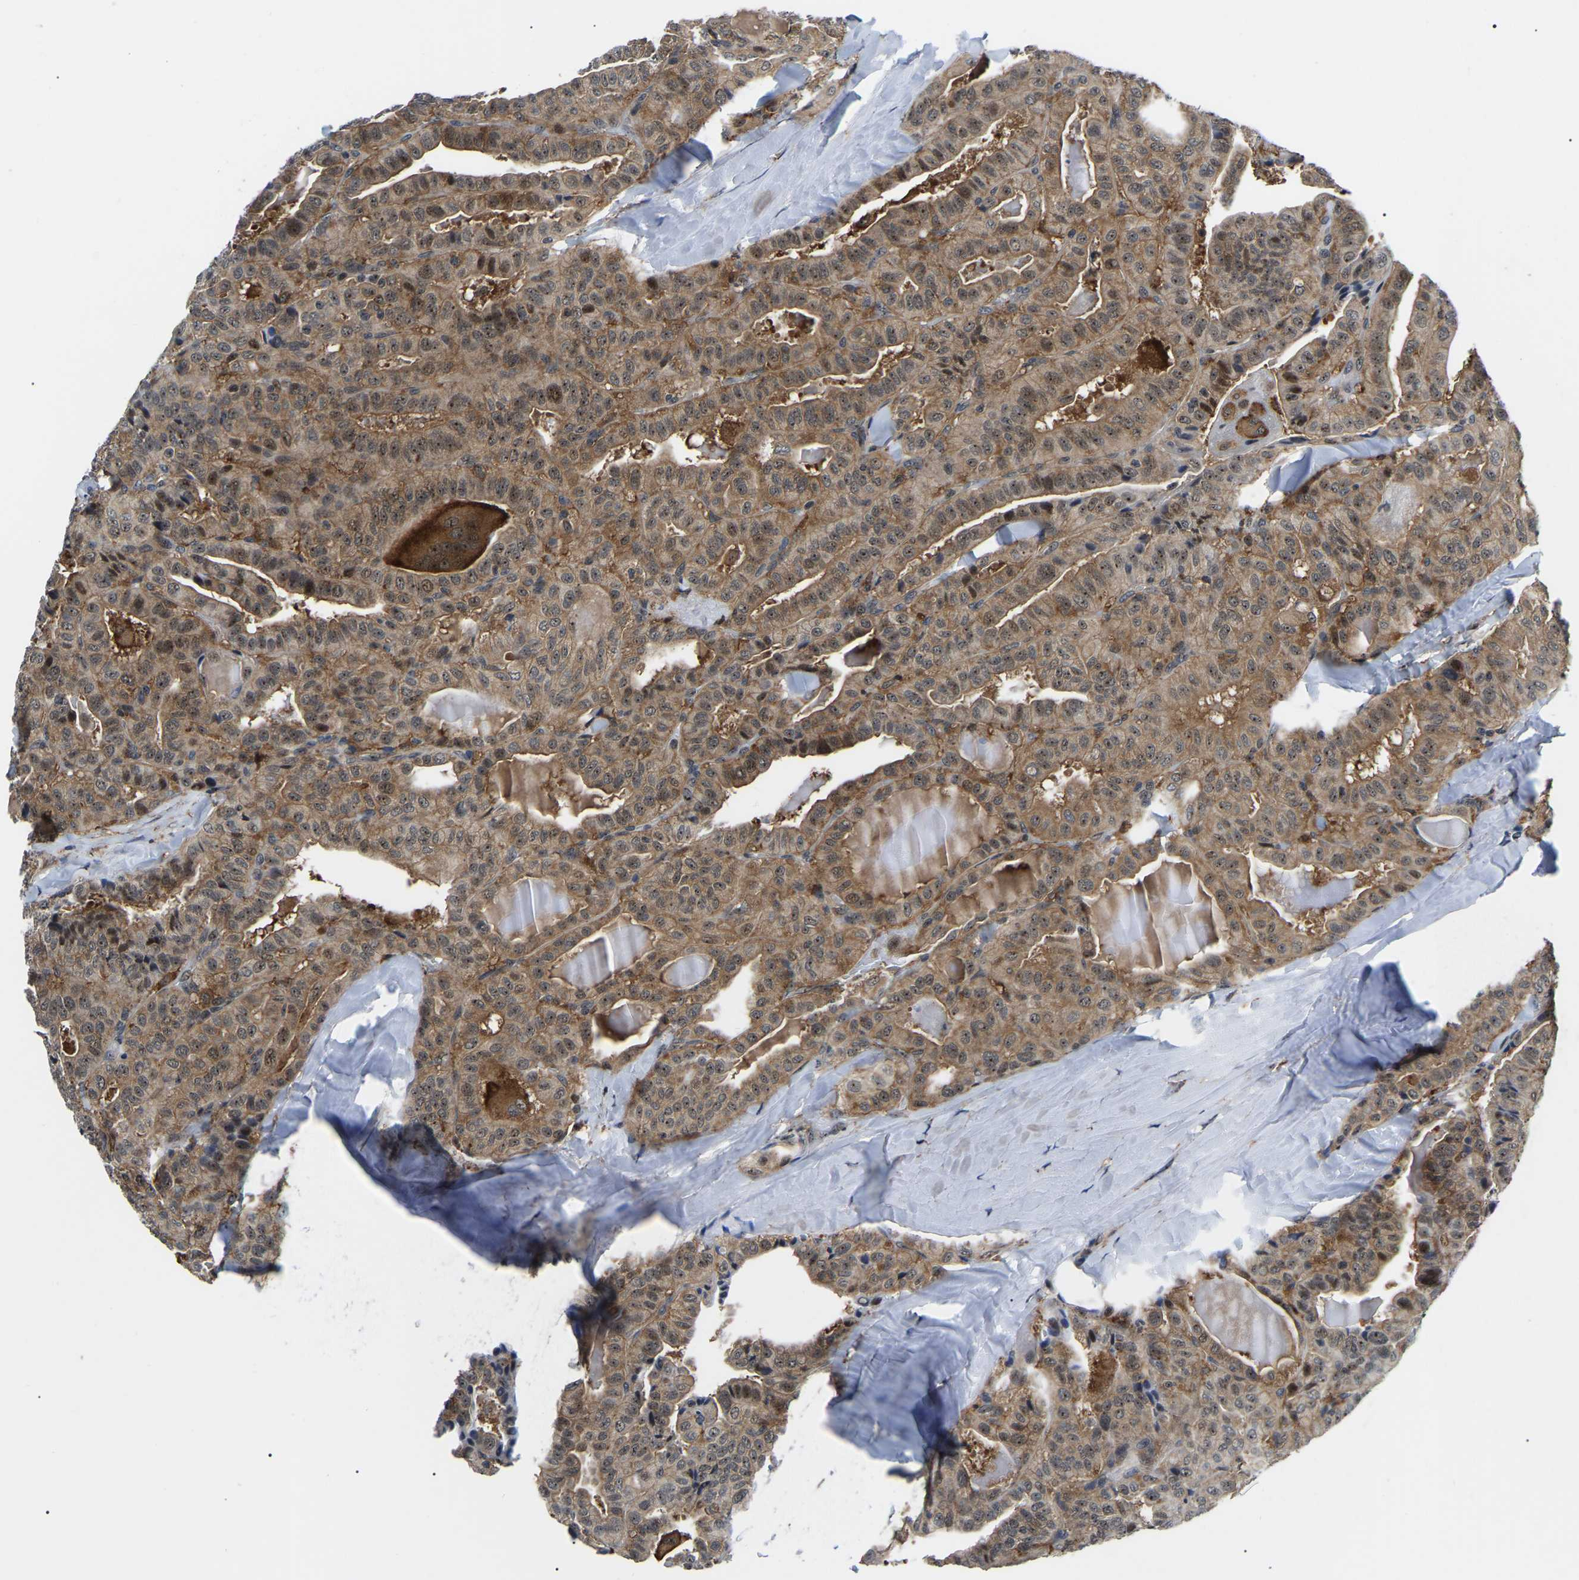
{"staining": {"intensity": "moderate", "quantity": ">75%", "location": "cytoplasmic/membranous,nuclear"}, "tissue": "thyroid cancer", "cell_type": "Tumor cells", "image_type": "cancer", "snomed": [{"axis": "morphology", "description": "Papillary adenocarcinoma, NOS"}, {"axis": "topography", "description": "Thyroid gland"}], "caption": "A photomicrograph of thyroid papillary adenocarcinoma stained for a protein exhibits moderate cytoplasmic/membranous and nuclear brown staining in tumor cells.", "gene": "RRP1B", "patient": {"sex": "male", "age": 77}}